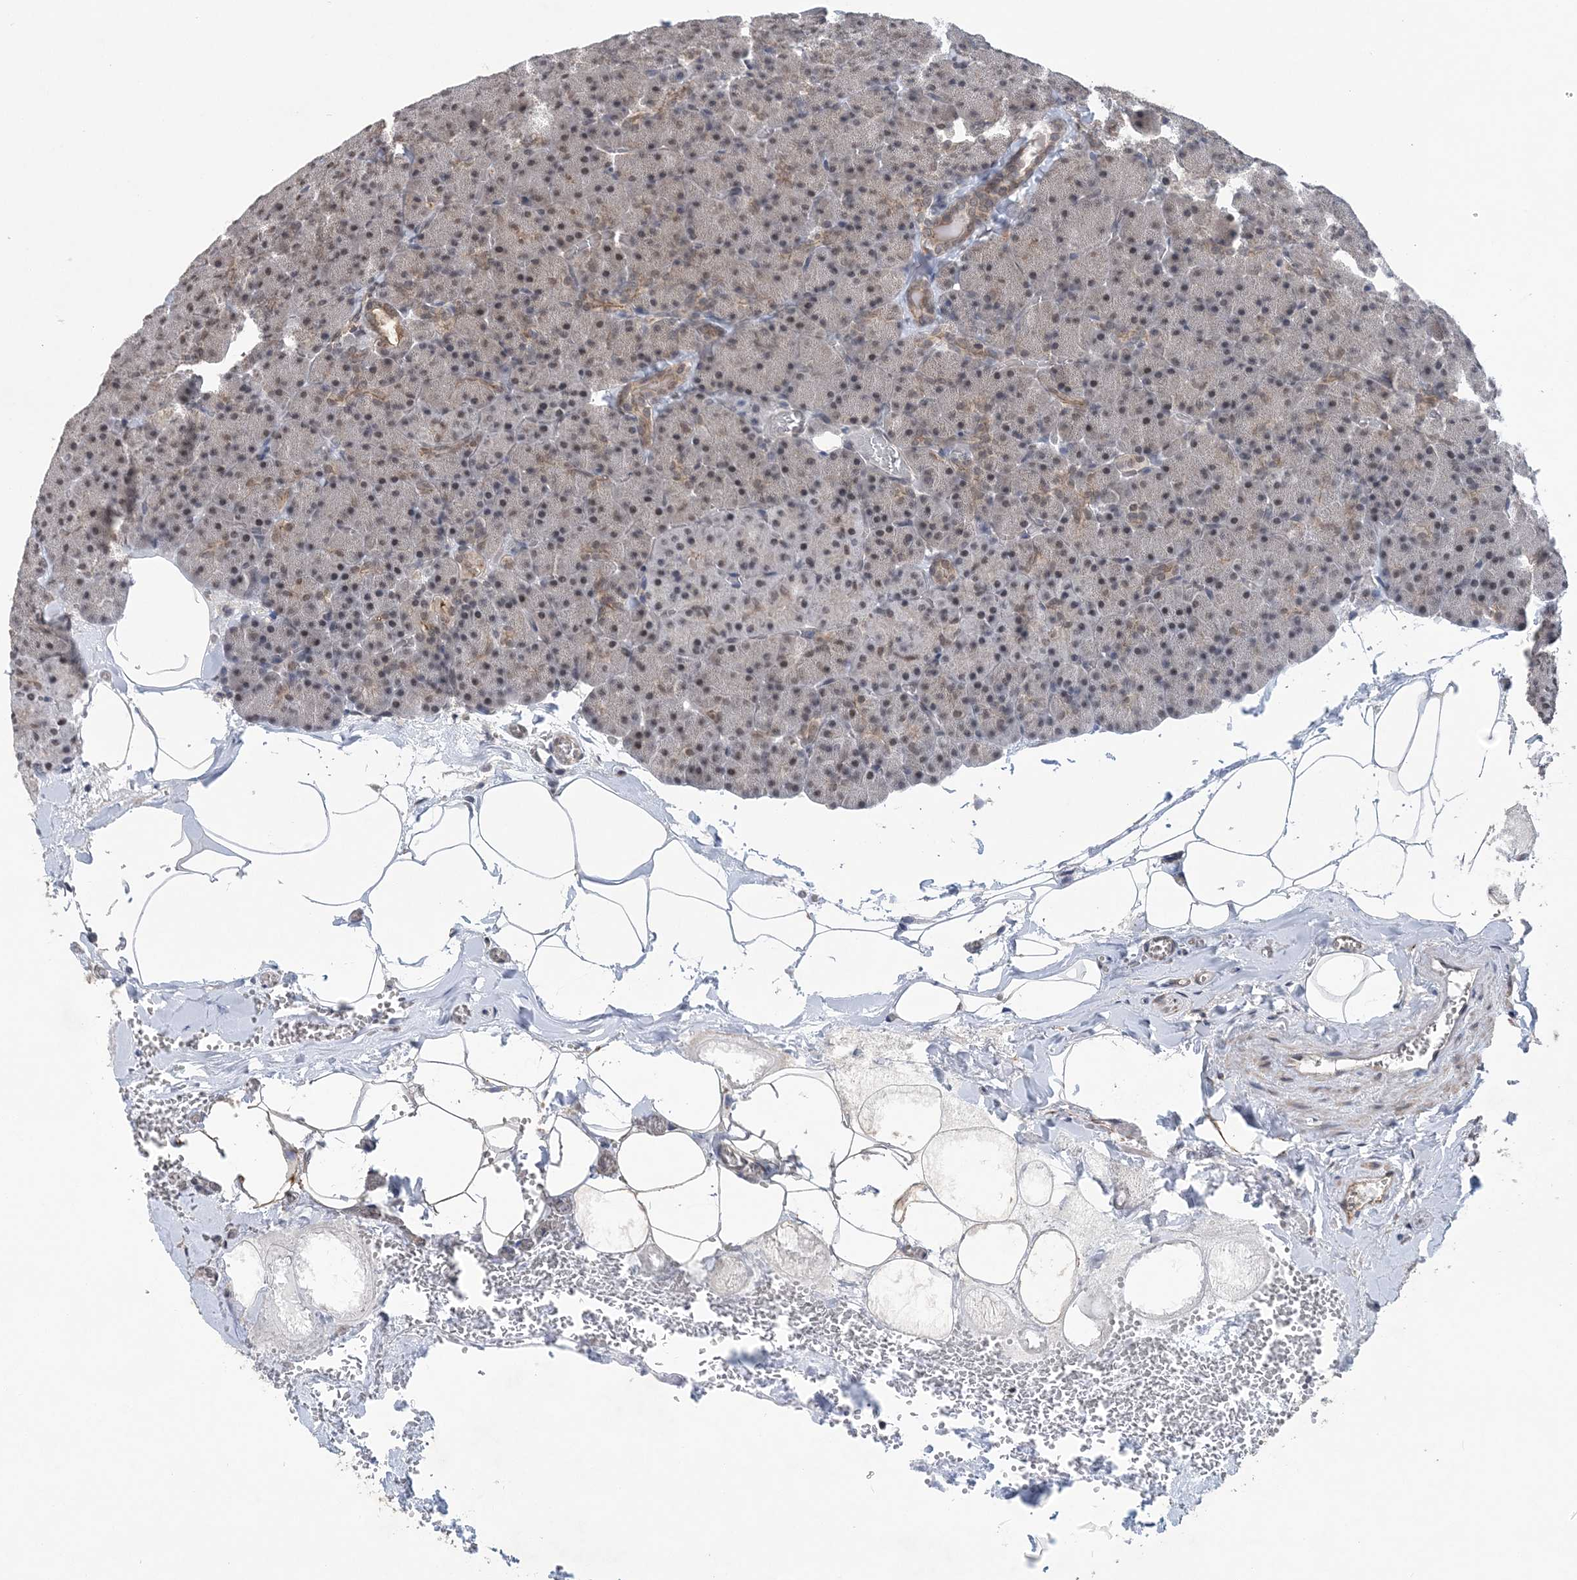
{"staining": {"intensity": "moderate", "quantity": ">75%", "location": "cytoplasmic/membranous,nuclear"}, "tissue": "pancreas", "cell_type": "Exocrine glandular cells", "image_type": "normal", "snomed": [{"axis": "morphology", "description": "Normal tissue, NOS"}, {"axis": "morphology", "description": "Carcinoid, malignant, NOS"}, {"axis": "topography", "description": "Pancreas"}], "caption": "Unremarkable pancreas displays moderate cytoplasmic/membranous,nuclear expression in approximately >75% of exocrine glandular cells.", "gene": "CCDC152", "patient": {"sex": "female", "age": 35}}